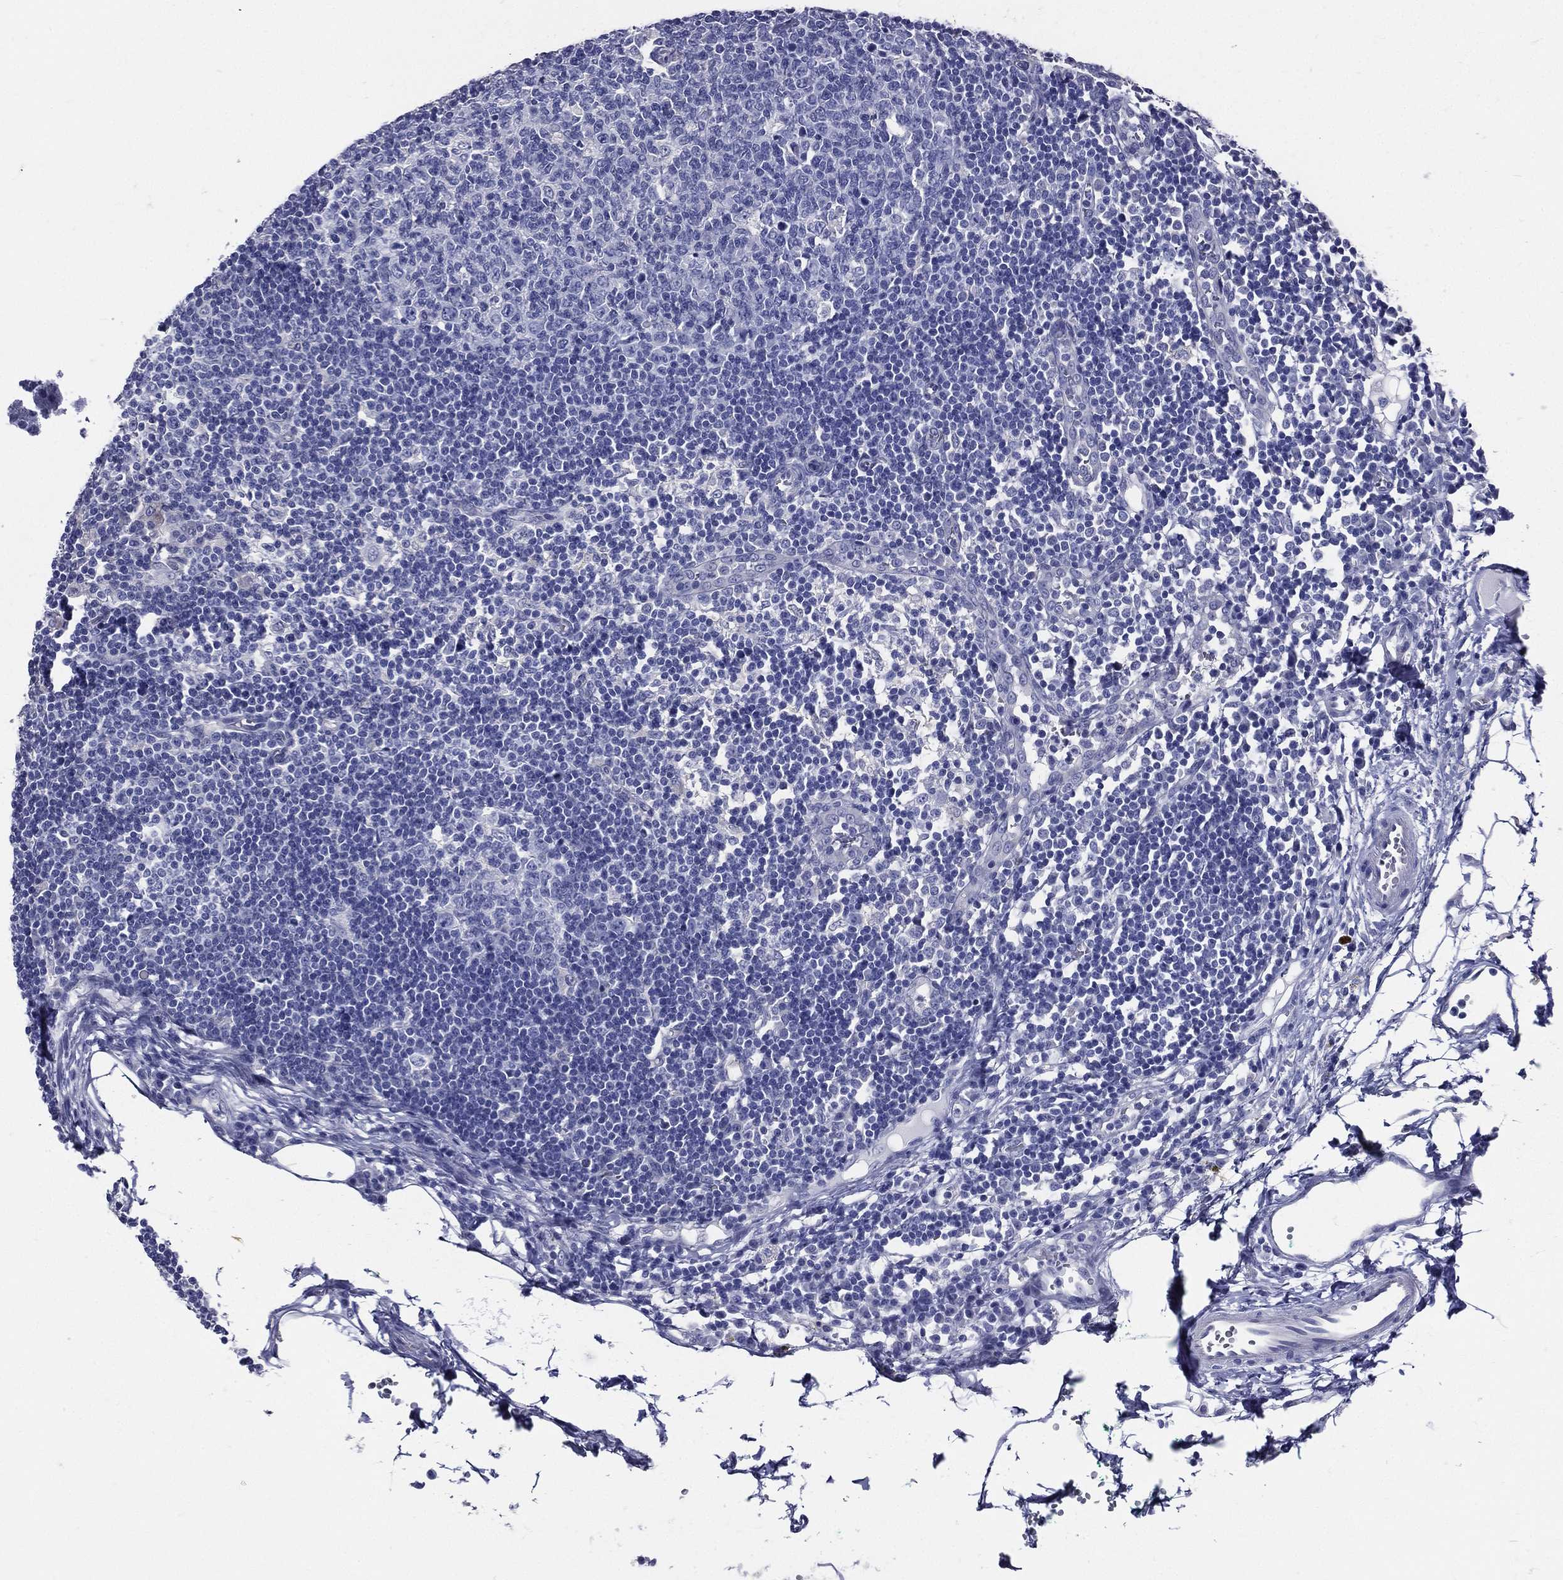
{"staining": {"intensity": "negative", "quantity": "none", "location": "none"}, "tissue": "lymph node", "cell_type": "Germinal center cells", "image_type": "normal", "snomed": [{"axis": "morphology", "description": "Normal tissue, NOS"}, {"axis": "topography", "description": "Lymph node"}, {"axis": "topography", "description": "Salivary gland"}], "caption": "Immunohistochemical staining of normal lymph node reveals no significant staining in germinal center cells. (DAB (3,3'-diaminobenzidine) immunohistochemistry (IHC) visualized using brightfield microscopy, high magnification).", "gene": "DPYS", "patient": {"sex": "male", "age": 83}}